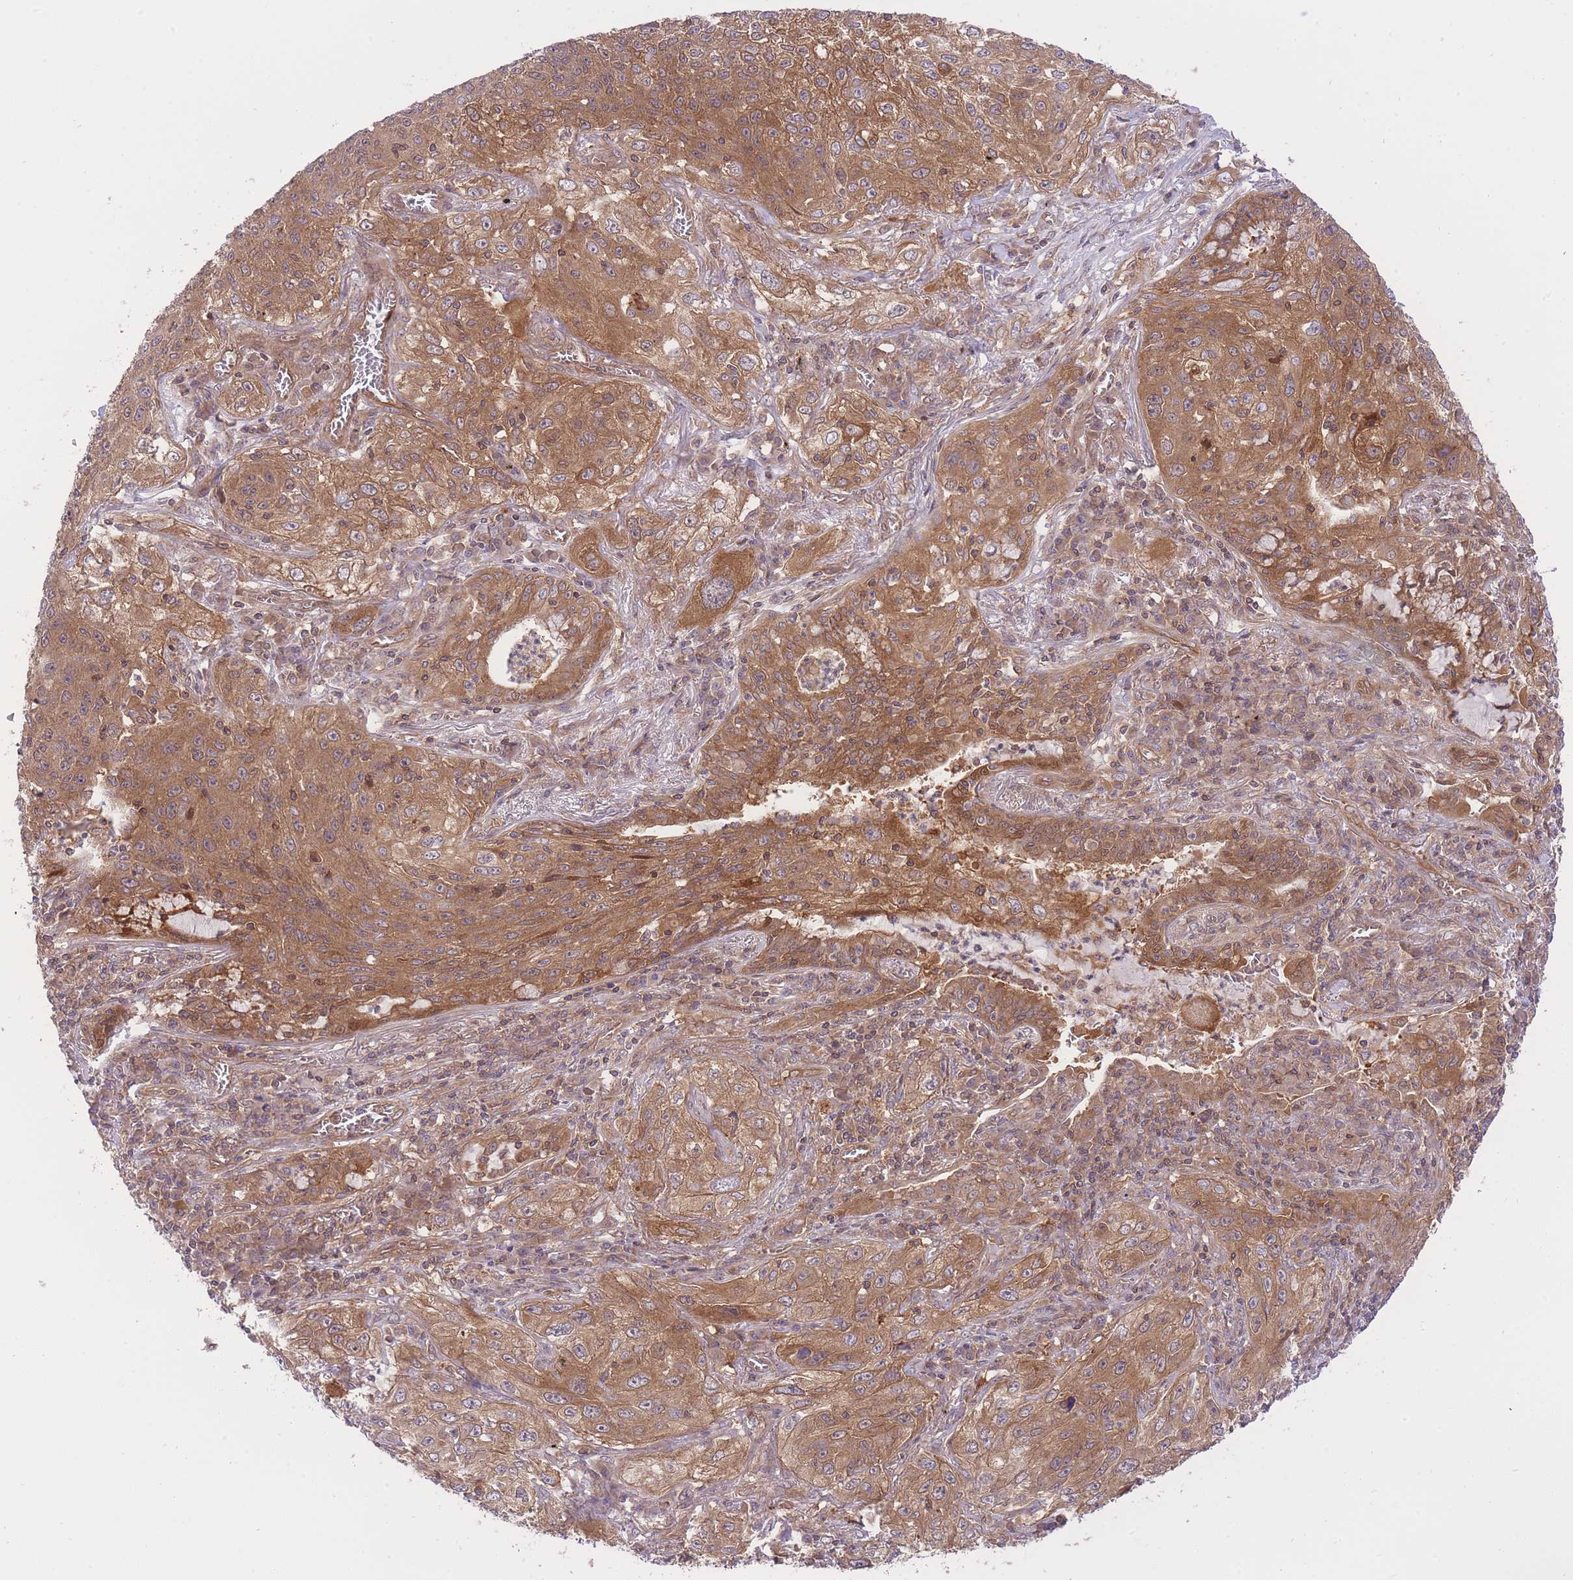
{"staining": {"intensity": "moderate", "quantity": ">75%", "location": "cytoplasmic/membranous,nuclear"}, "tissue": "lung cancer", "cell_type": "Tumor cells", "image_type": "cancer", "snomed": [{"axis": "morphology", "description": "Squamous cell carcinoma, NOS"}, {"axis": "topography", "description": "Lung"}], "caption": "IHC (DAB (3,3'-diaminobenzidine)) staining of lung cancer exhibits moderate cytoplasmic/membranous and nuclear protein expression in approximately >75% of tumor cells.", "gene": "PREP", "patient": {"sex": "female", "age": 69}}